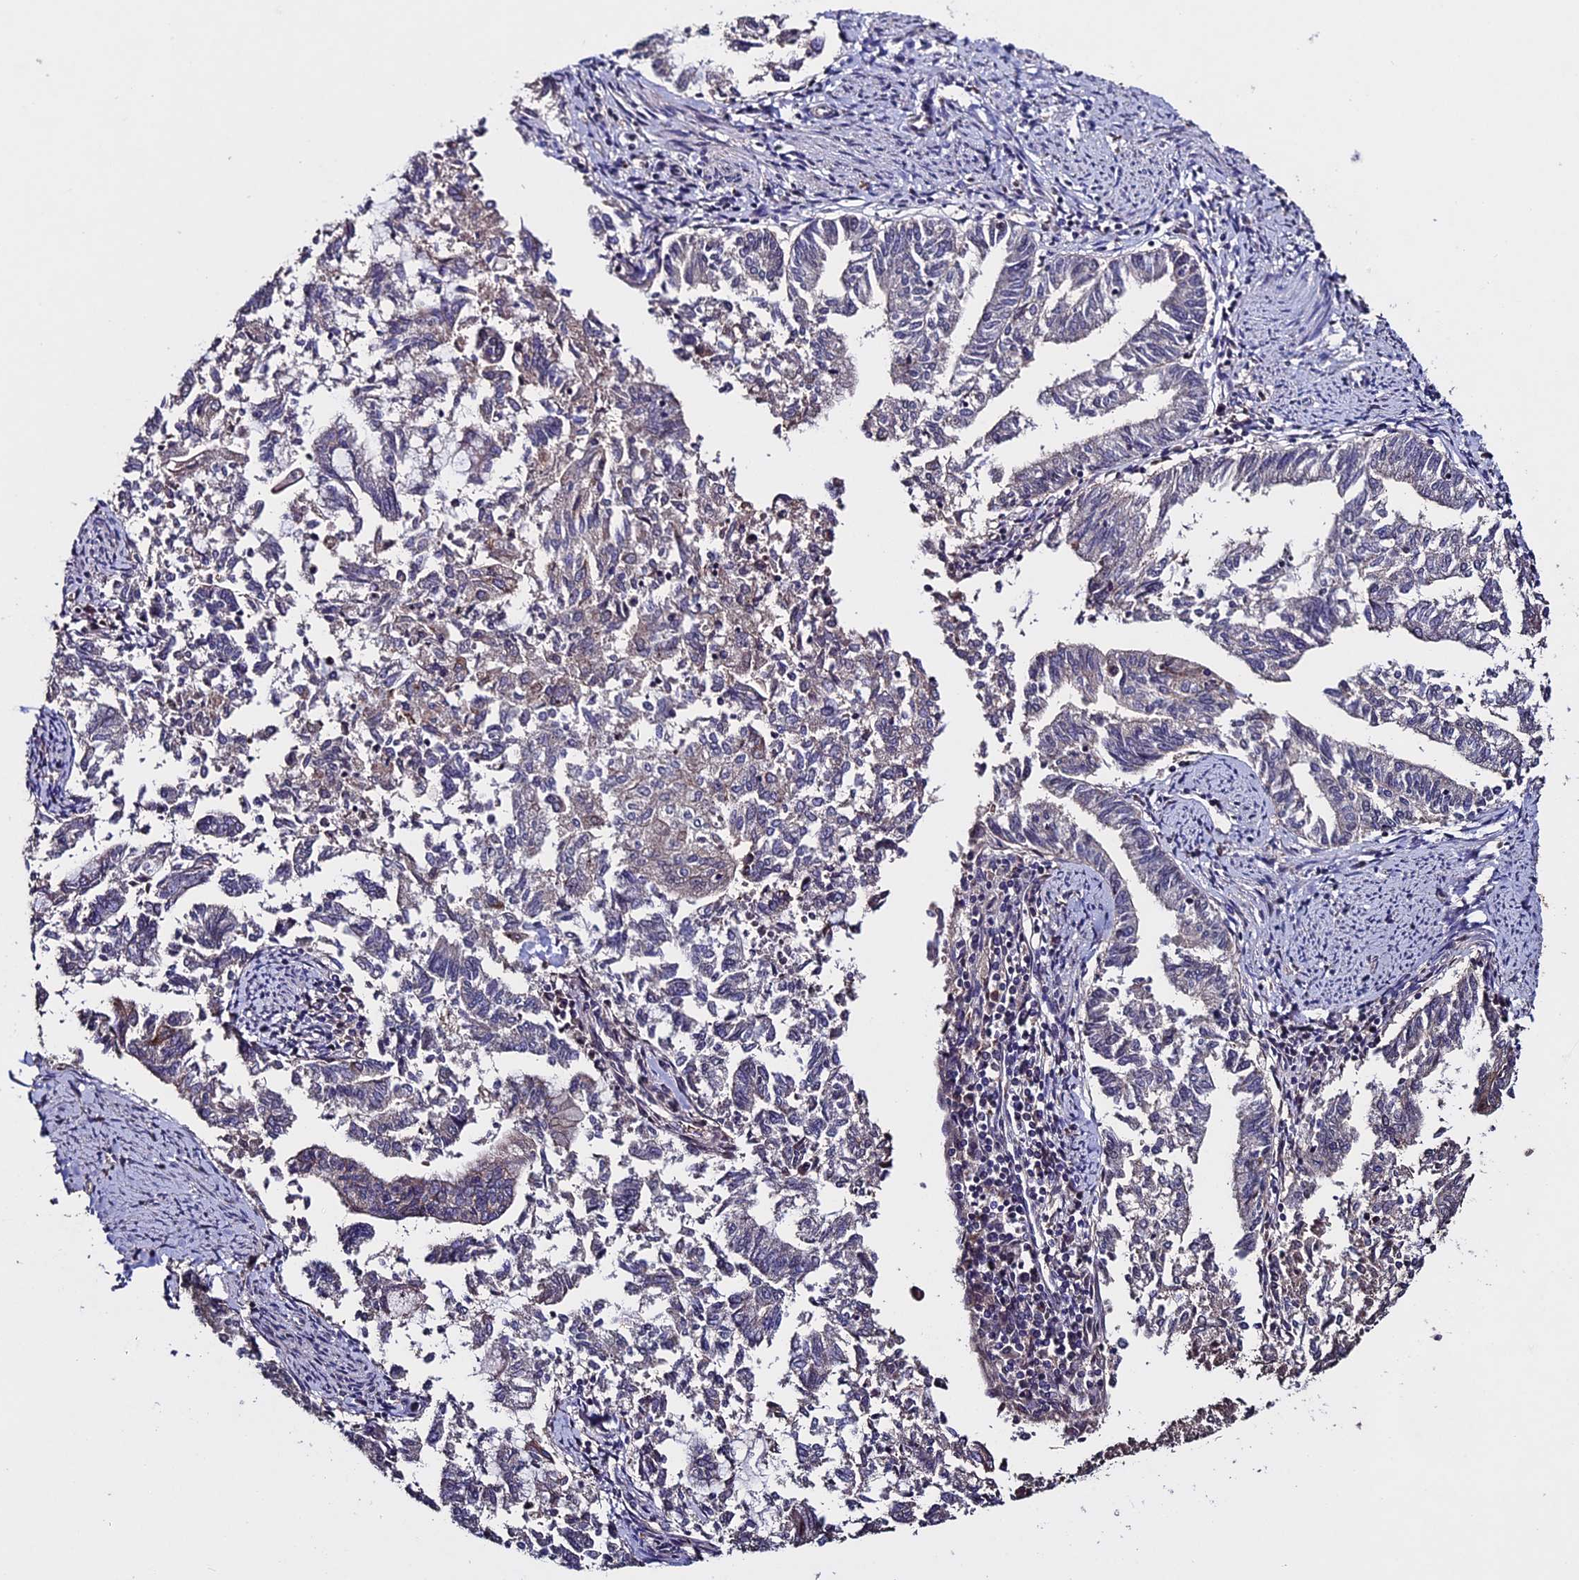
{"staining": {"intensity": "negative", "quantity": "none", "location": "none"}, "tissue": "endometrial cancer", "cell_type": "Tumor cells", "image_type": "cancer", "snomed": [{"axis": "morphology", "description": "Adenocarcinoma, NOS"}, {"axis": "topography", "description": "Endometrium"}], "caption": "High magnification brightfield microscopy of adenocarcinoma (endometrial) stained with DAB (3,3'-diaminobenzidine) (brown) and counterstained with hematoxylin (blue): tumor cells show no significant expression.", "gene": "RNF17", "patient": {"sex": "female", "age": 79}}